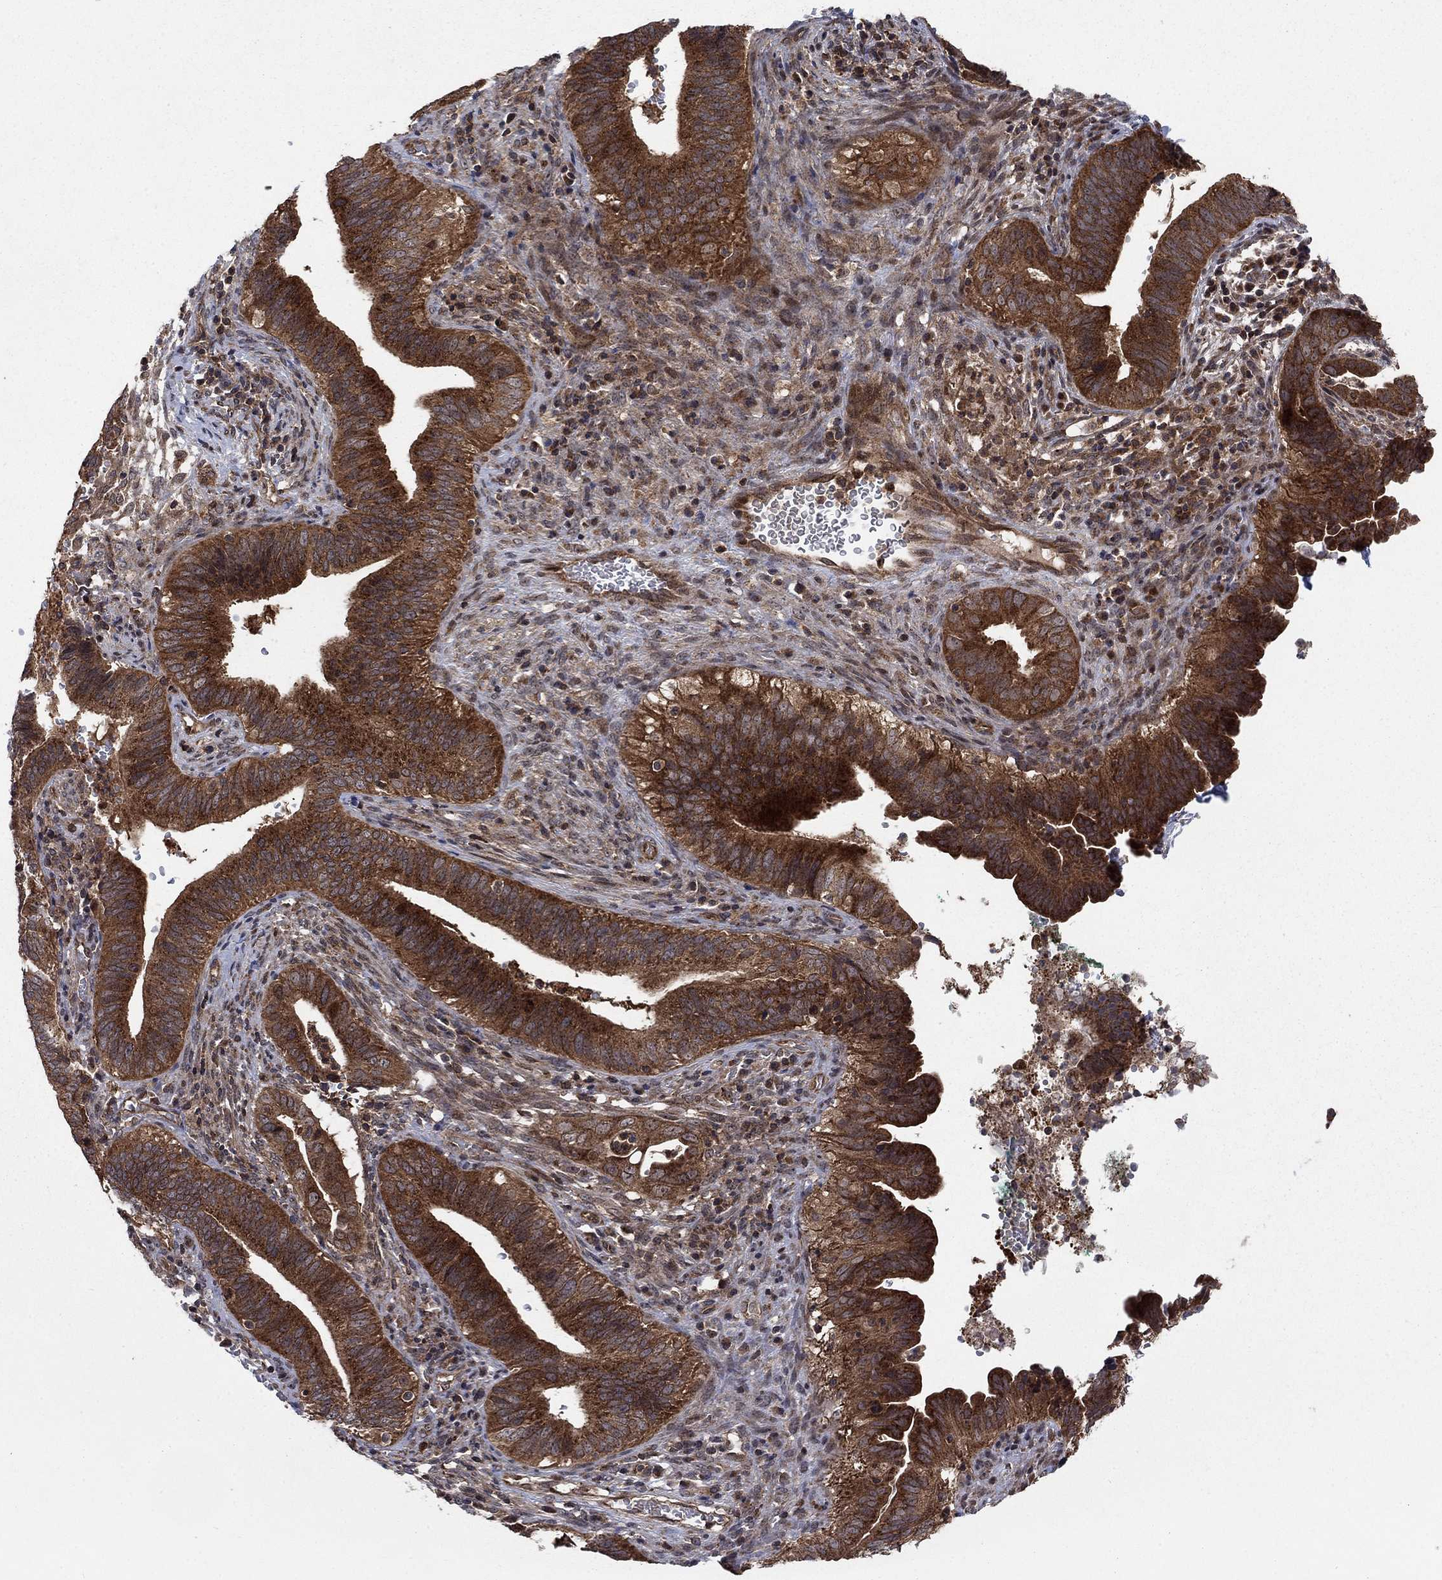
{"staining": {"intensity": "strong", "quantity": ">75%", "location": "cytoplasmic/membranous"}, "tissue": "cervical cancer", "cell_type": "Tumor cells", "image_type": "cancer", "snomed": [{"axis": "morphology", "description": "Adenocarcinoma, NOS"}, {"axis": "topography", "description": "Cervix"}], "caption": "Strong cytoplasmic/membranous protein expression is seen in about >75% of tumor cells in cervical cancer.", "gene": "IFI35", "patient": {"sex": "female", "age": 42}}